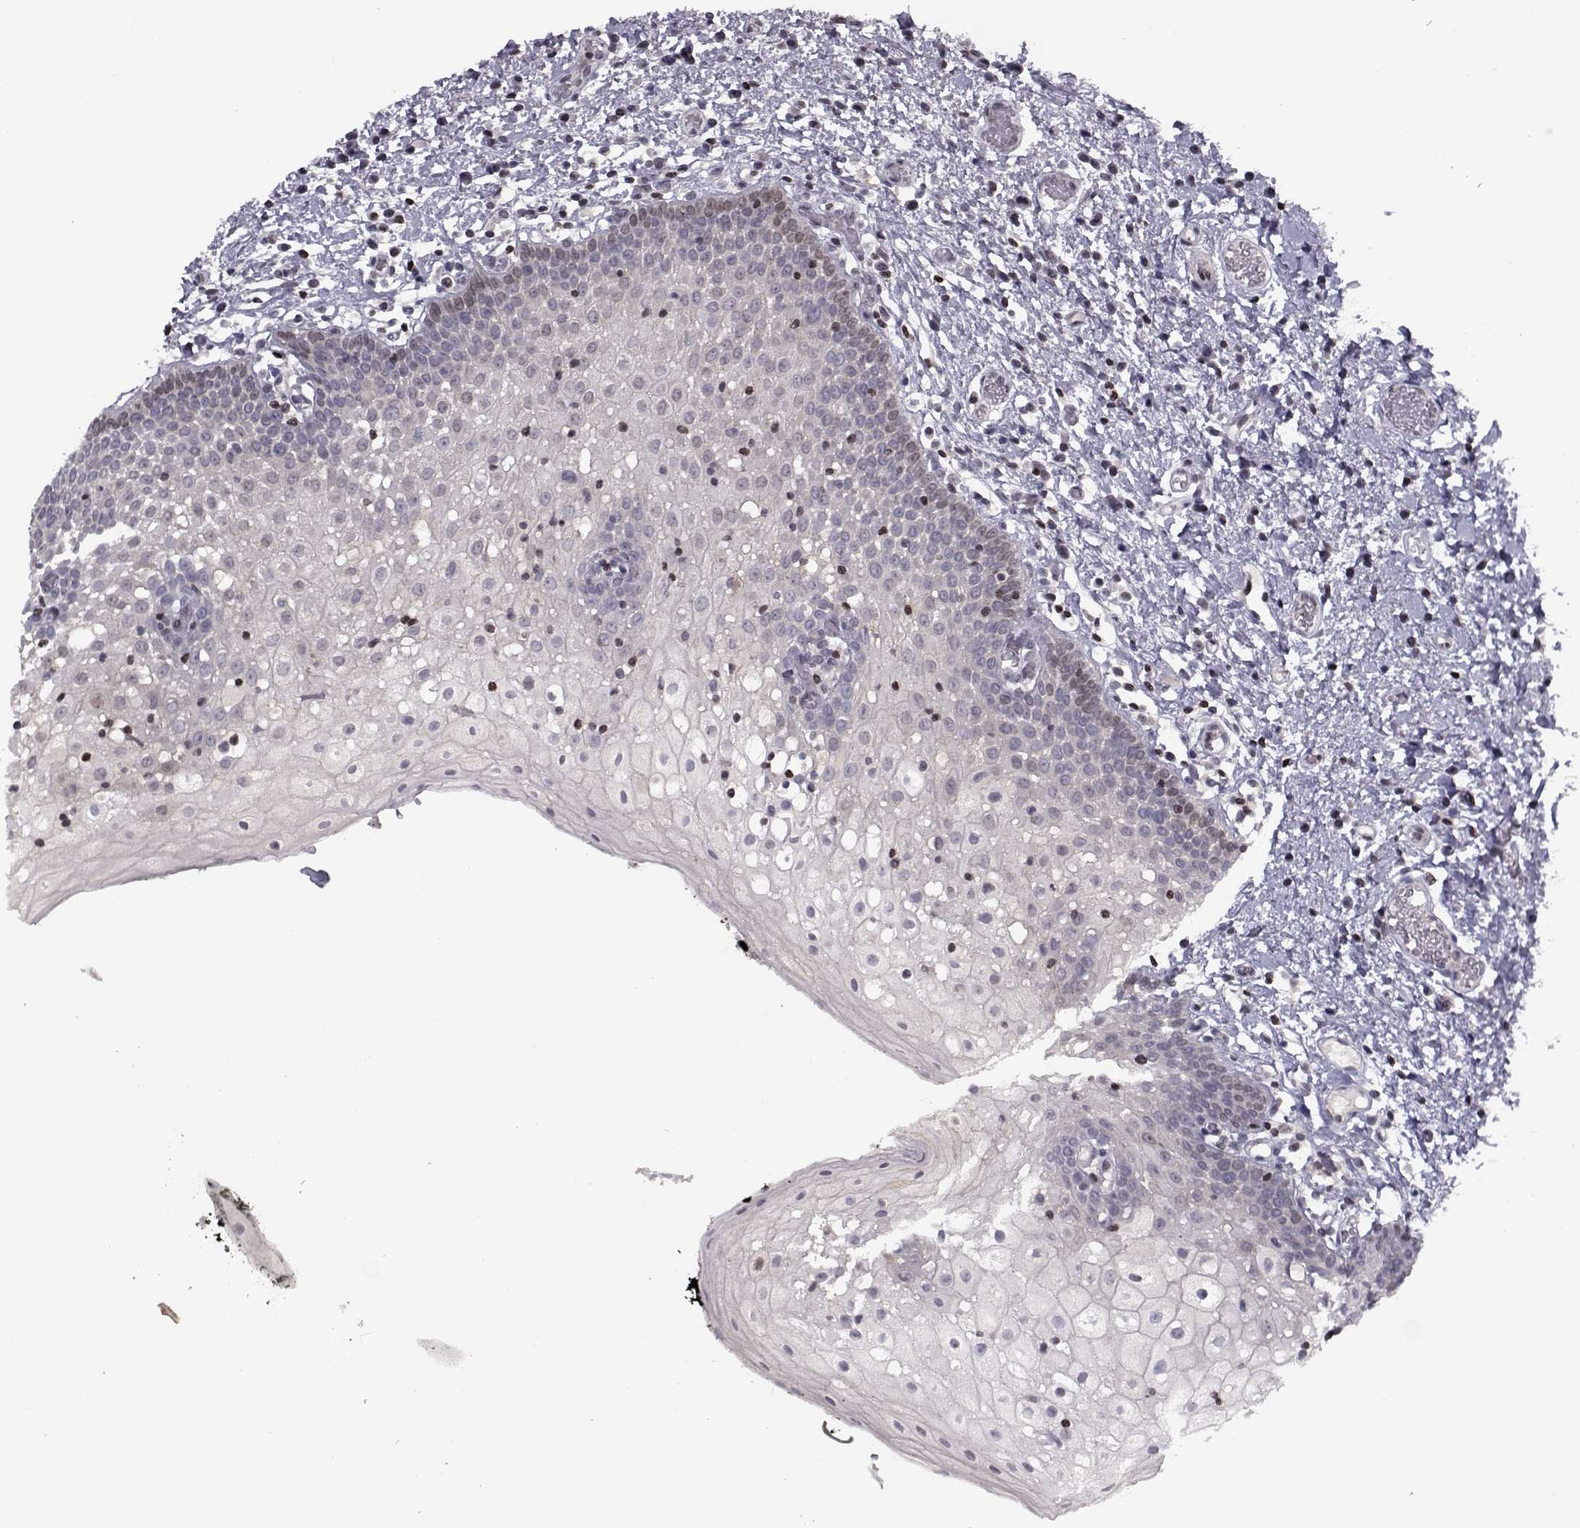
{"staining": {"intensity": "negative", "quantity": "none", "location": "none"}, "tissue": "oral mucosa", "cell_type": "Squamous epithelial cells", "image_type": "normal", "snomed": [{"axis": "morphology", "description": "Normal tissue, NOS"}, {"axis": "morphology", "description": "Squamous cell carcinoma, NOS"}, {"axis": "topography", "description": "Oral tissue"}, {"axis": "topography", "description": "Head-Neck"}], "caption": "Immunohistochemistry (IHC) of normal oral mucosa displays no positivity in squamous epithelial cells. (DAB (3,3'-diaminobenzidine) IHC with hematoxylin counter stain).", "gene": "PCP4L1", "patient": {"sex": "male", "age": 69}}